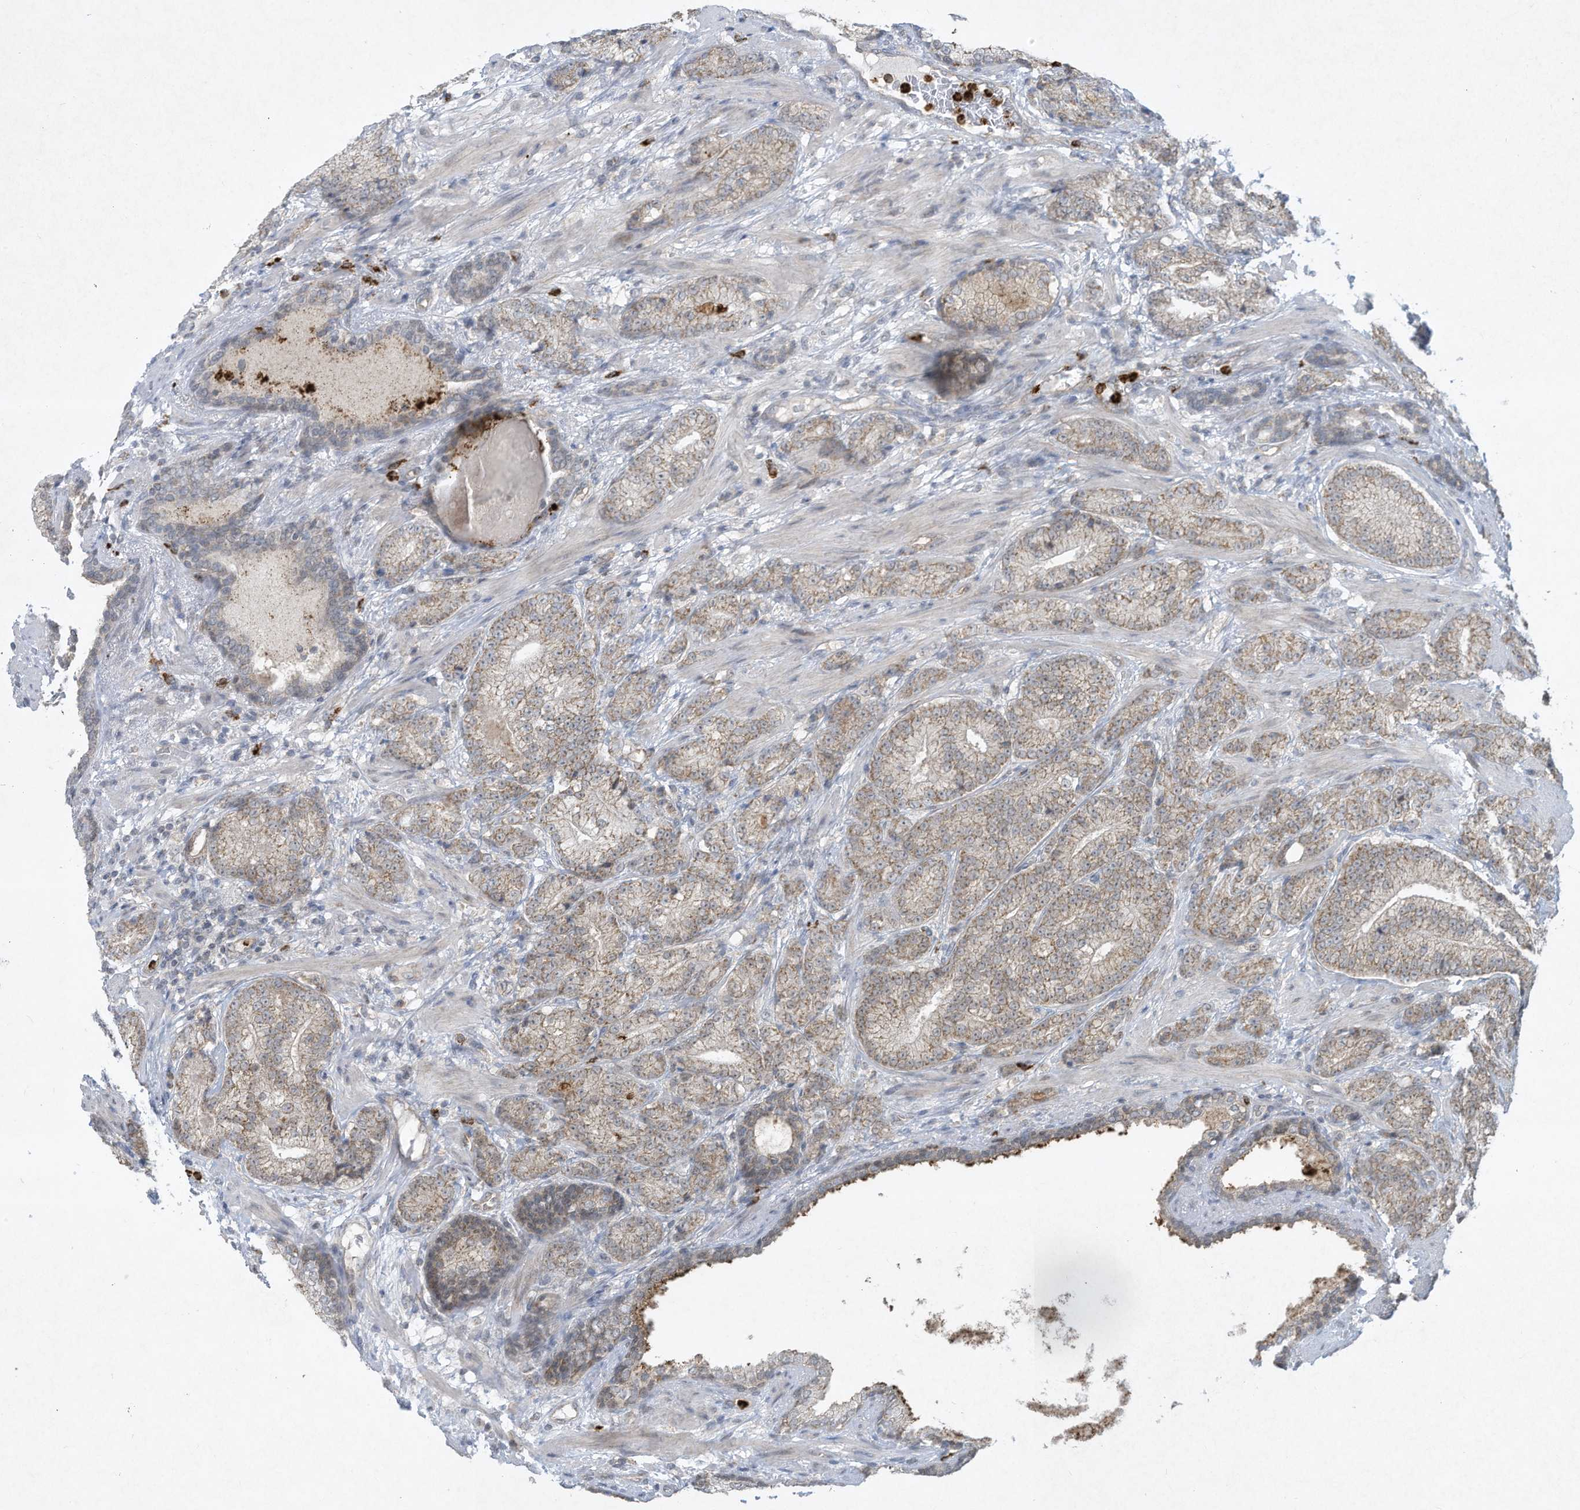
{"staining": {"intensity": "weak", "quantity": "25%-75%", "location": "cytoplasmic/membranous"}, "tissue": "prostate cancer", "cell_type": "Tumor cells", "image_type": "cancer", "snomed": [{"axis": "morphology", "description": "Adenocarcinoma, High grade"}, {"axis": "topography", "description": "Prostate"}], "caption": "There is low levels of weak cytoplasmic/membranous expression in tumor cells of adenocarcinoma (high-grade) (prostate), as demonstrated by immunohistochemical staining (brown color).", "gene": "CHRNA4", "patient": {"sex": "male", "age": 61}}